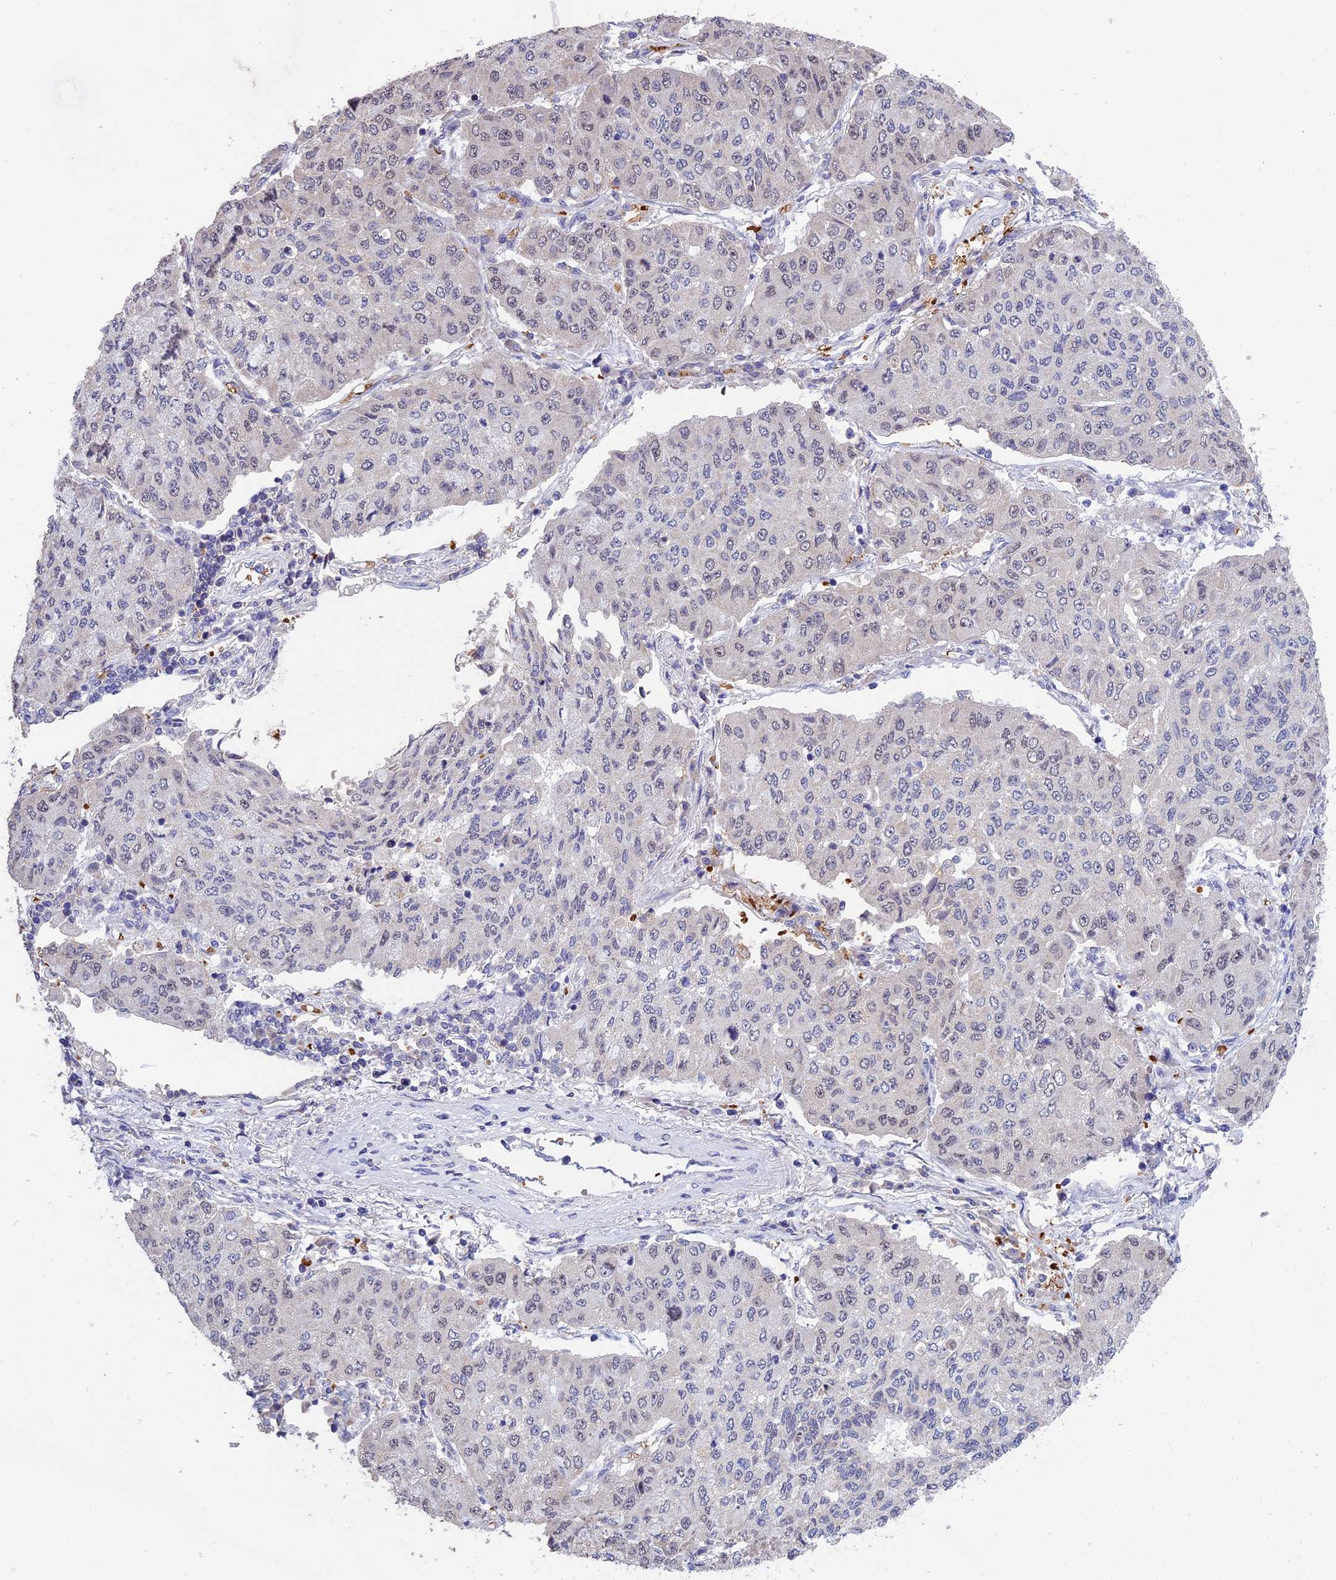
{"staining": {"intensity": "negative", "quantity": "none", "location": "none"}, "tissue": "lung cancer", "cell_type": "Tumor cells", "image_type": "cancer", "snomed": [{"axis": "morphology", "description": "Squamous cell carcinoma, NOS"}, {"axis": "topography", "description": "Lung"}], "caption": "This is a image of IHC staining of lung cancer, which shows no expression in tumor cells. (DAB (3,3'-diaminobenzidine) immunohistochemistry (IHC), high magnification).", "gene": "KNOP1", "patient": {"sex": "male", "age": 74}}